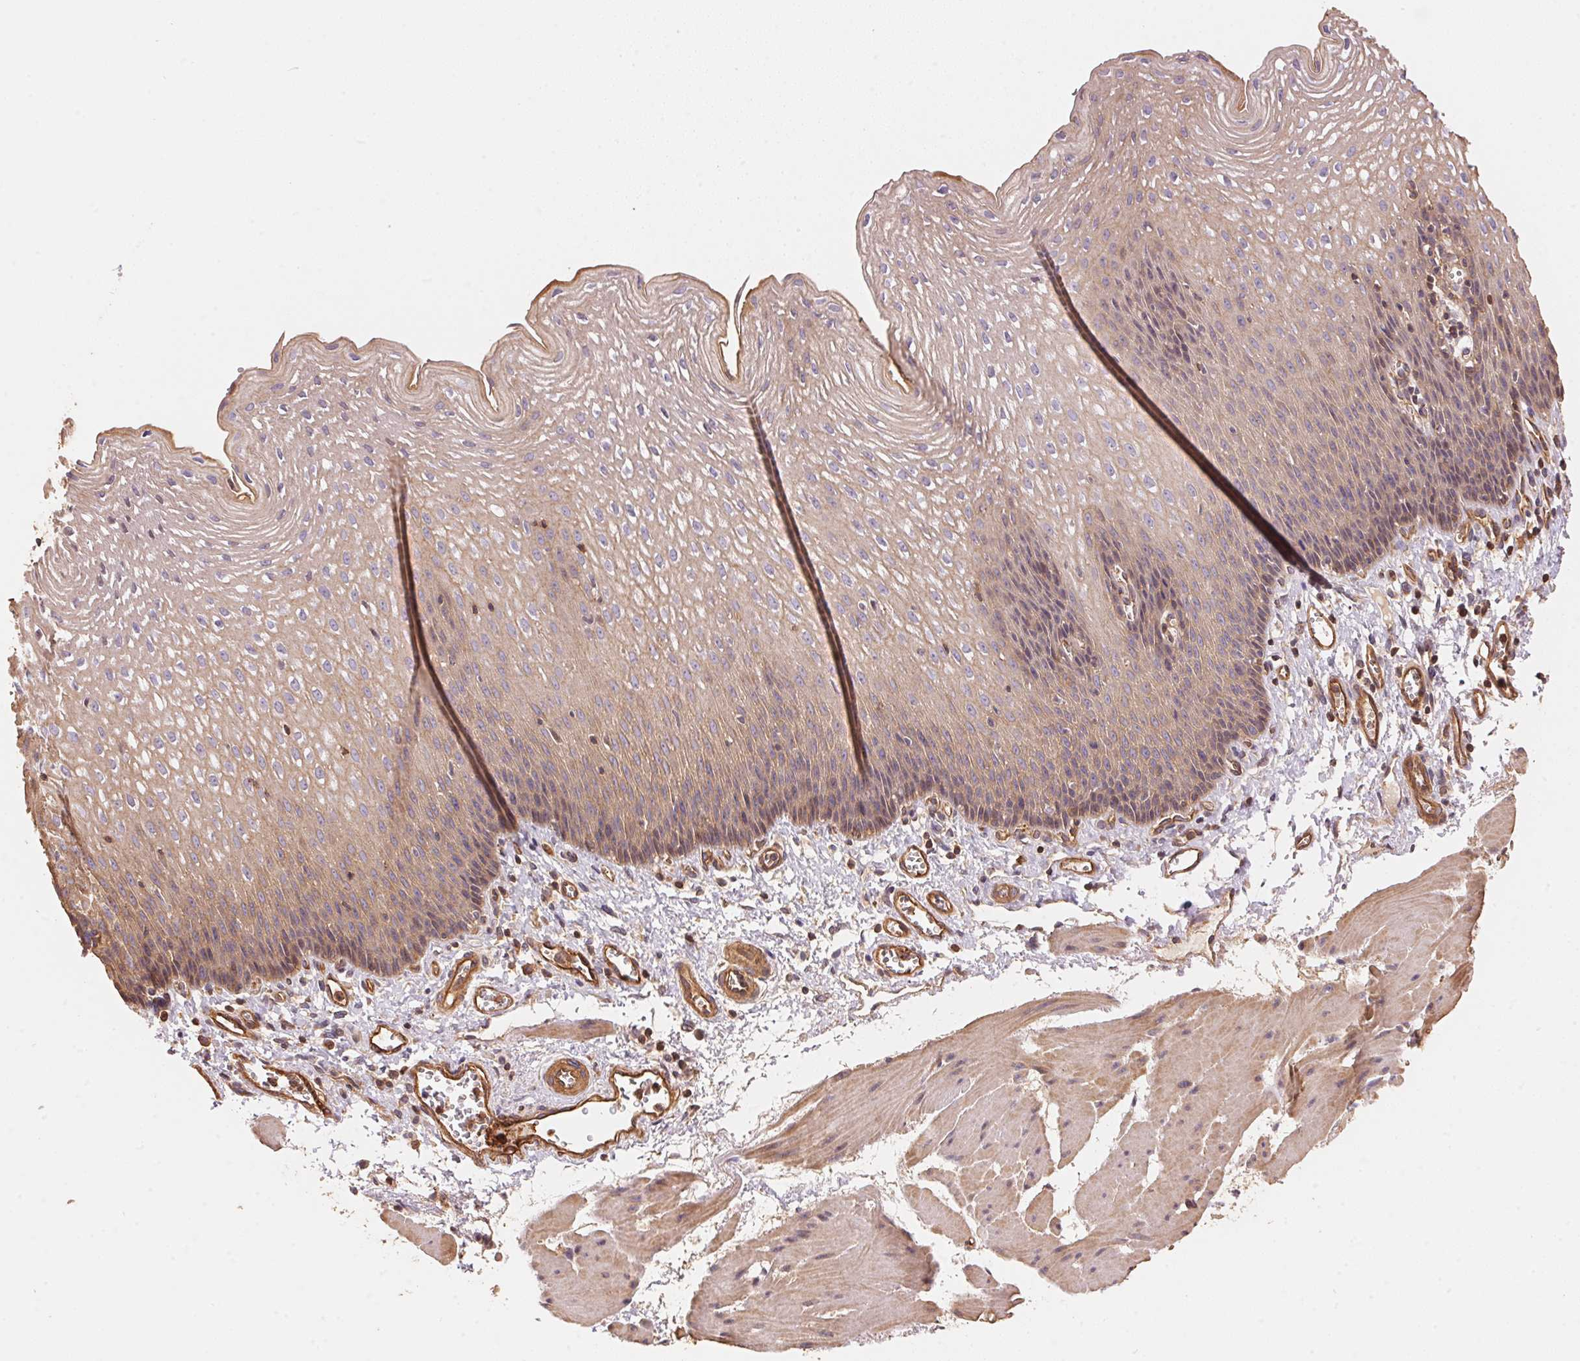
{"staining": {"intensity": "moderate", "quantity": "25%-75%", "location": "cytoplasmic/membranous"}, "tissue": "esophagus", "cell_type": "Squamous epithelial cells", "image_type": "normal", "snomed": [{"axis": "morphology", "description": "Normal tissue, NOS"}, {"axis": "topography", "description": "Esophagus"}], "caption": "Immunohistochemical staining of unremarkable esophagus shows moderate cytoplasmic/membranous protein staining in about 25%-75% of squamous epithelial cells. (DAB IHC, brown staining for protein, blue staining for nuclei).", "gene": "FRAS1", "patient": {"sex": "female", "age": 64}}